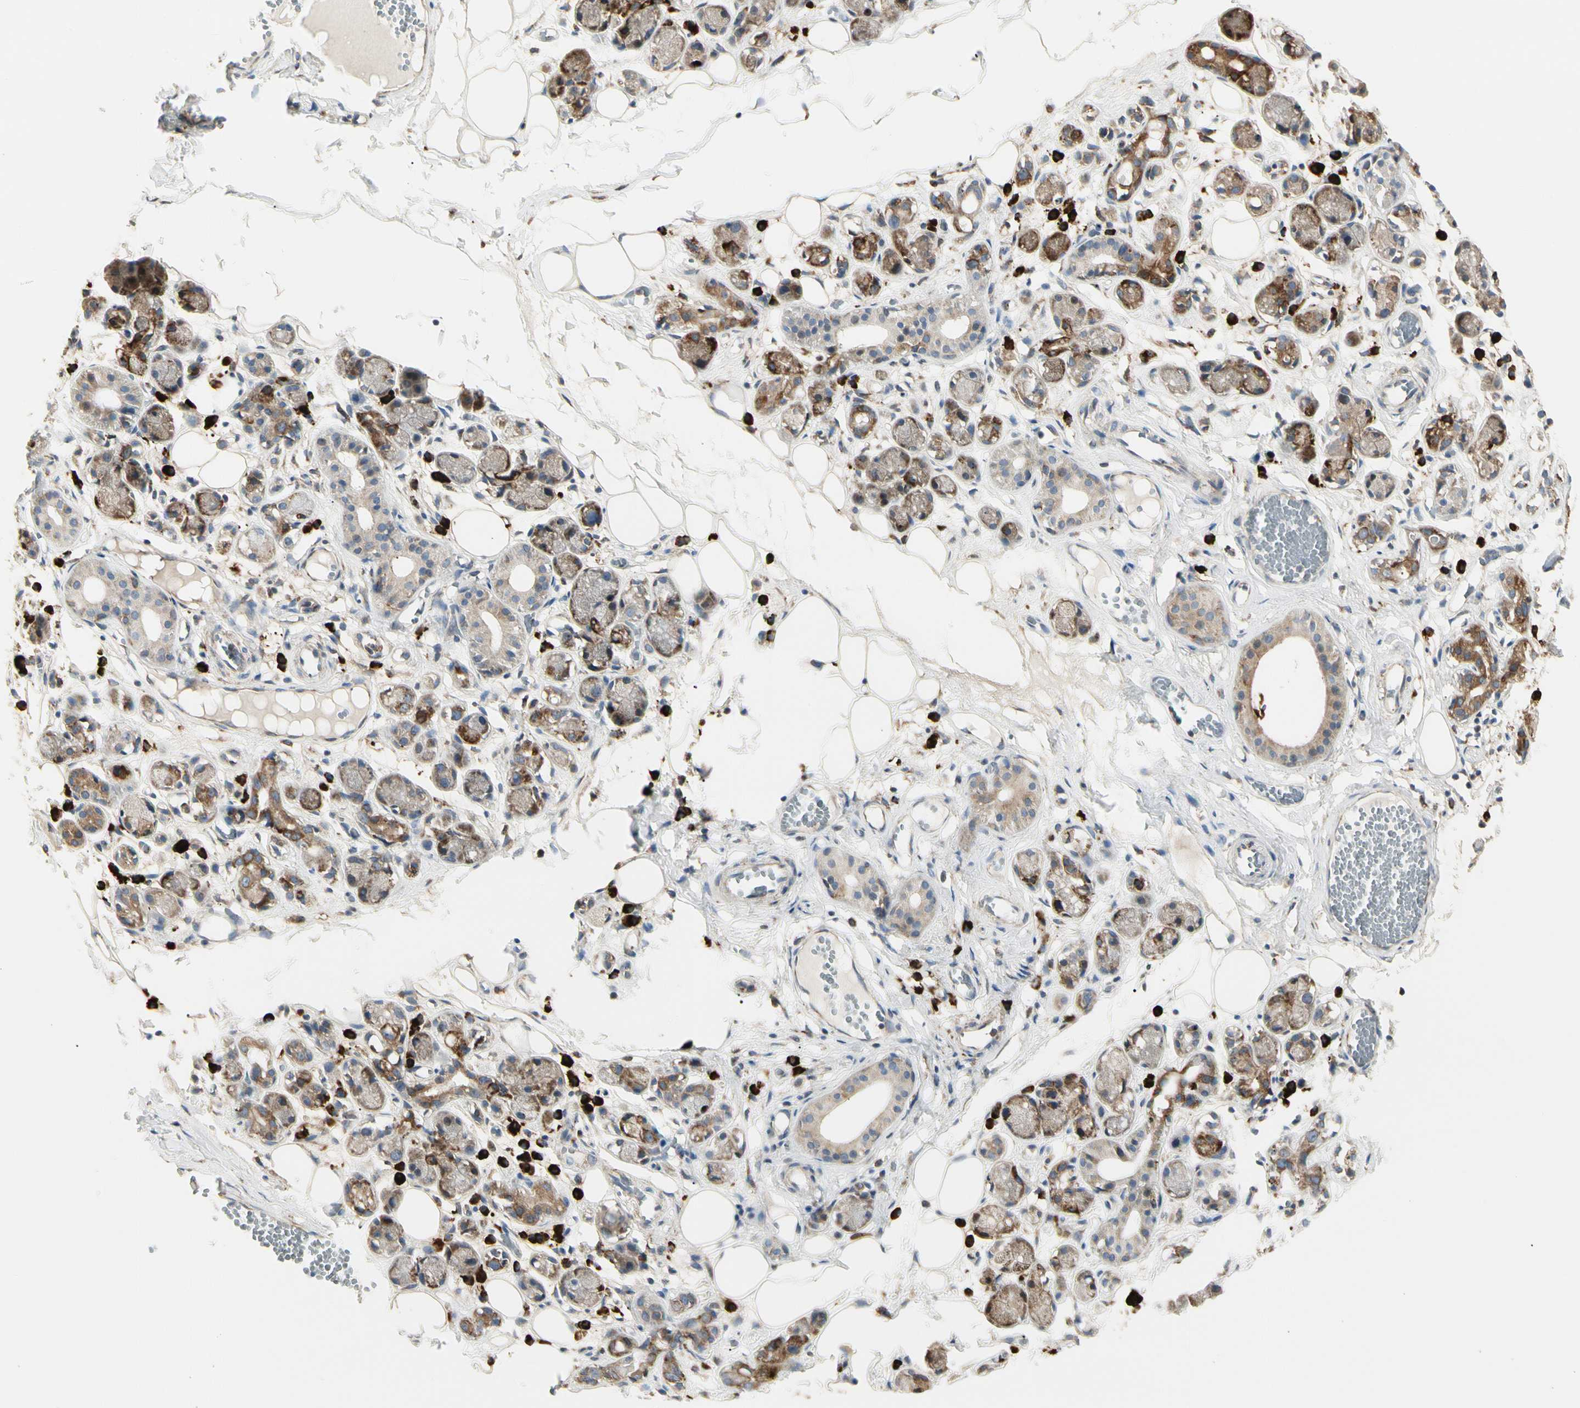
{"staining": {"intensity": "moderate", "quantity": ">75%", "location": "cytoplasmic/membranous"}, "tissue": "adipose tissue", "cell_type": "Adipocytes", "image_type": "normal", "snomed": [{"axis": "morphology", "description": "Normal tissue, NOS"}, {"axis": "morphology", "description": "Inflammation, NOS"}, {"axis": "topography", "description": "Vascular tissue"}, {"axis": "topography", "description": "Salivary gland"}], "caption": "Adipose tissue stained for a protein demonstrates moderate cytoplasmic/membranous positivity in adipocytes. The staining was performed using DAB (3,3'-diaminobenzidine) to visualize the protein expression in brown, while the nuclei were stained in blue with hematoxylin (Magnification: 20x).", "gene": "HSP90B1", "patient": {"sex": "female", "age": 75}}